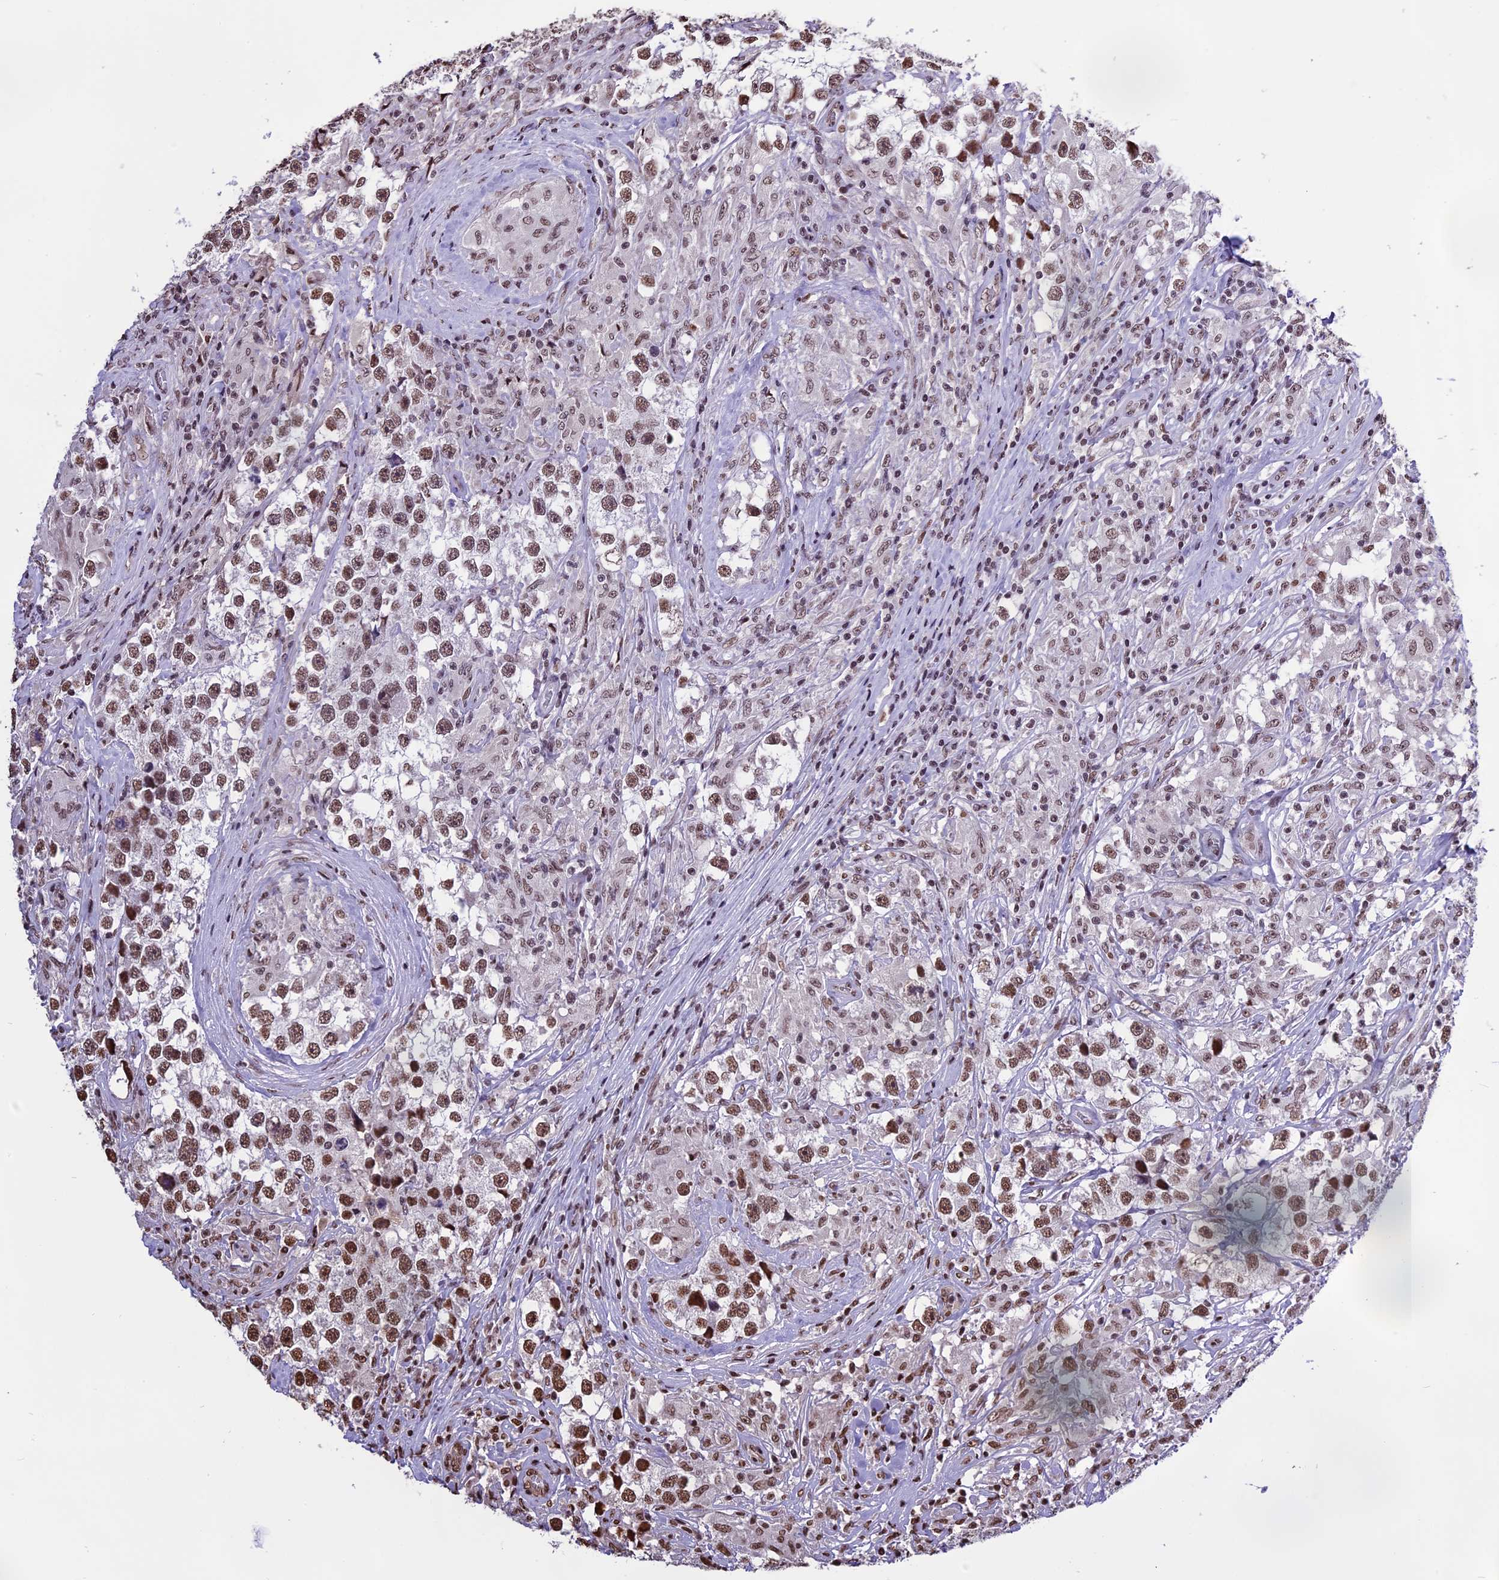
{"staining": {"intensity": "moderate", "quantity": ">75%", "location": "nuclear"}, "tissue": "testis cancer", "cell_type": "Tumor cells", "image_type": "cancer", "snomed": [{"axis": "morphology", "description": "Seminoma, NOS"}, {"axis": "topography", "description": "Testis"}], "caption": "Testis seminoma stained for a protein (brown) reveals moderate nuclear positive staining in approximately >75% of tumor cells.", "gene": "POLR3E", "patient": {"sex": "male", "age": 46}}